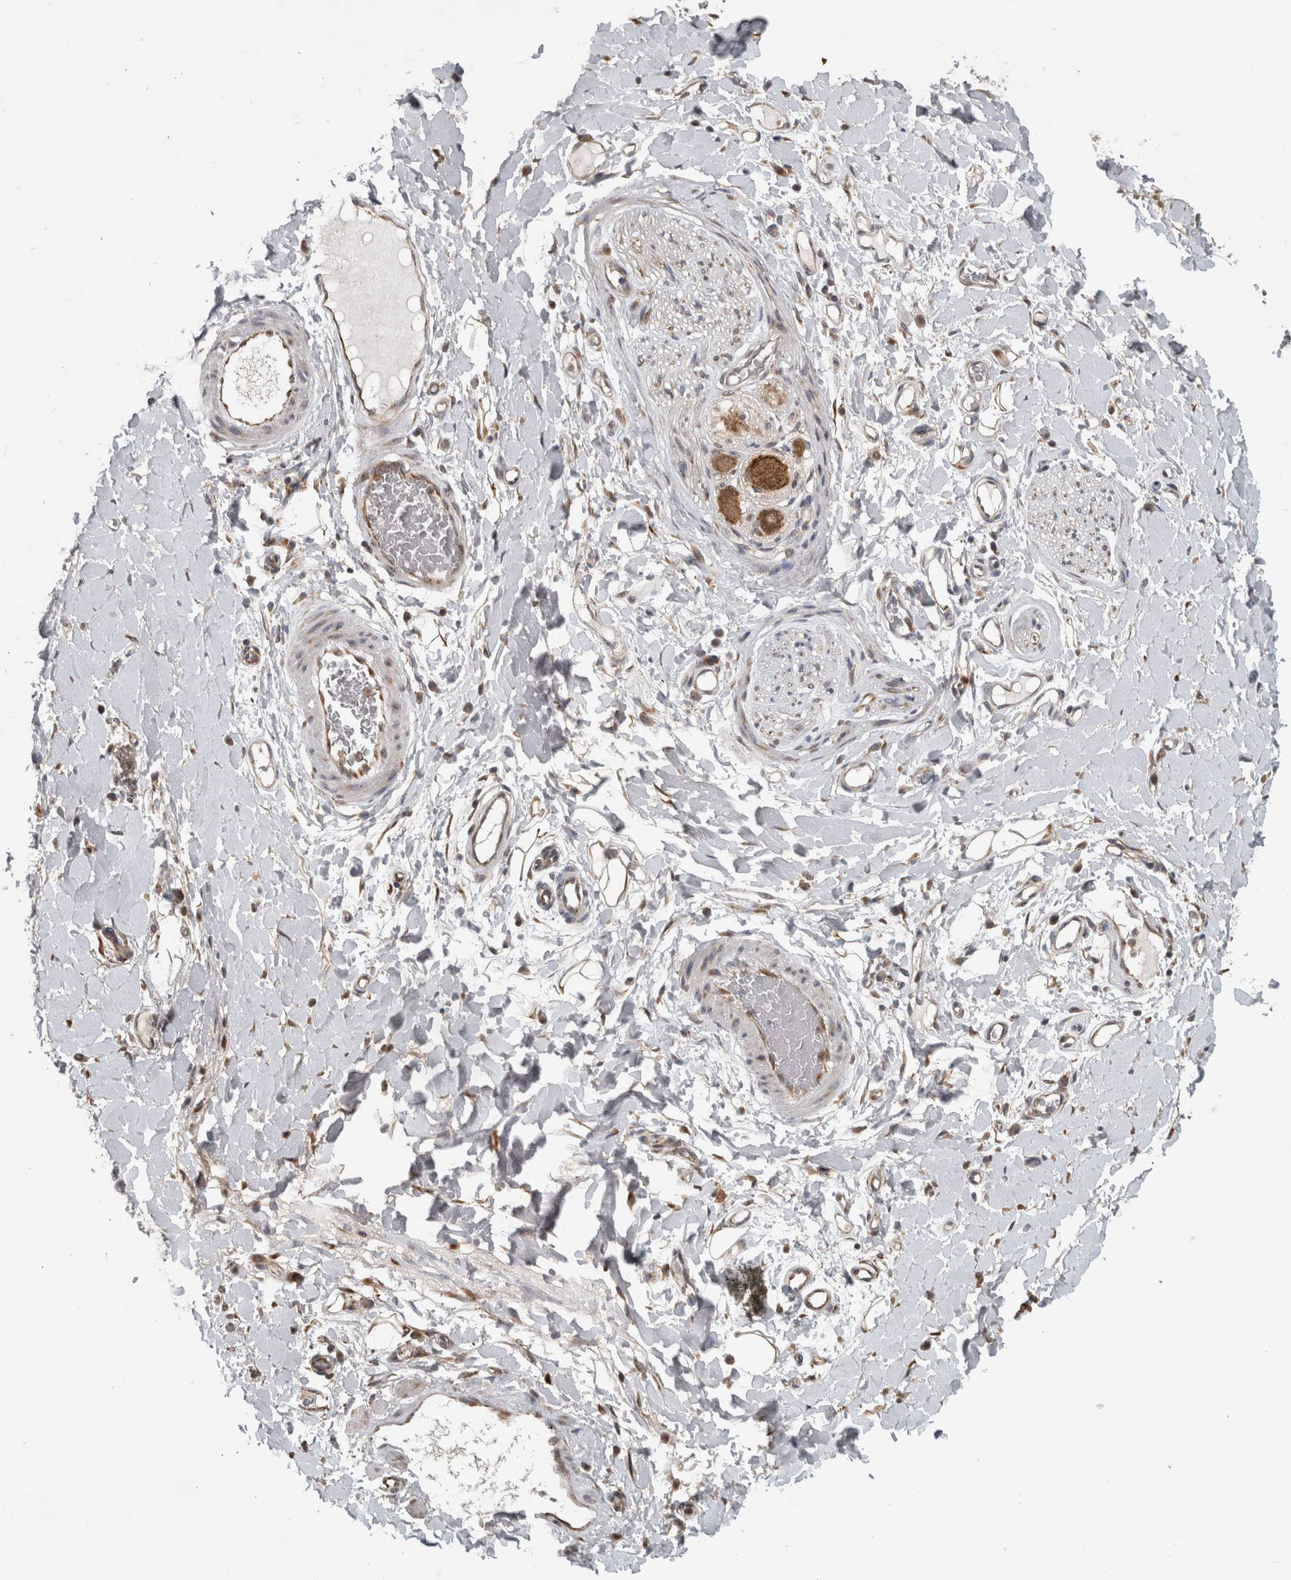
{"staining": {"intensity": "weak", "quantity": "25%-75%", "location": "cytoplasmic/membranous"}, "tissue": "adipose tissue", "cell_type": "Adipocytes", "image_type": "normal", "snomed": [{"axis": "morphology", "description": "Normal tissue, NOS"}, {"axis": "morphology", "description": "Adenocarcinoma, NOS"}, {"axis": "topography", "description": "Esophagus"}], "caption": "Immunohistochemical staining of unremarkable human adipose tissue reveals weak cytoplasmic/membranous protein staining in about 25%-75% of adipocytes.", "gene": "ATXN2", "patient": {"sex": "male", "age": 62}}